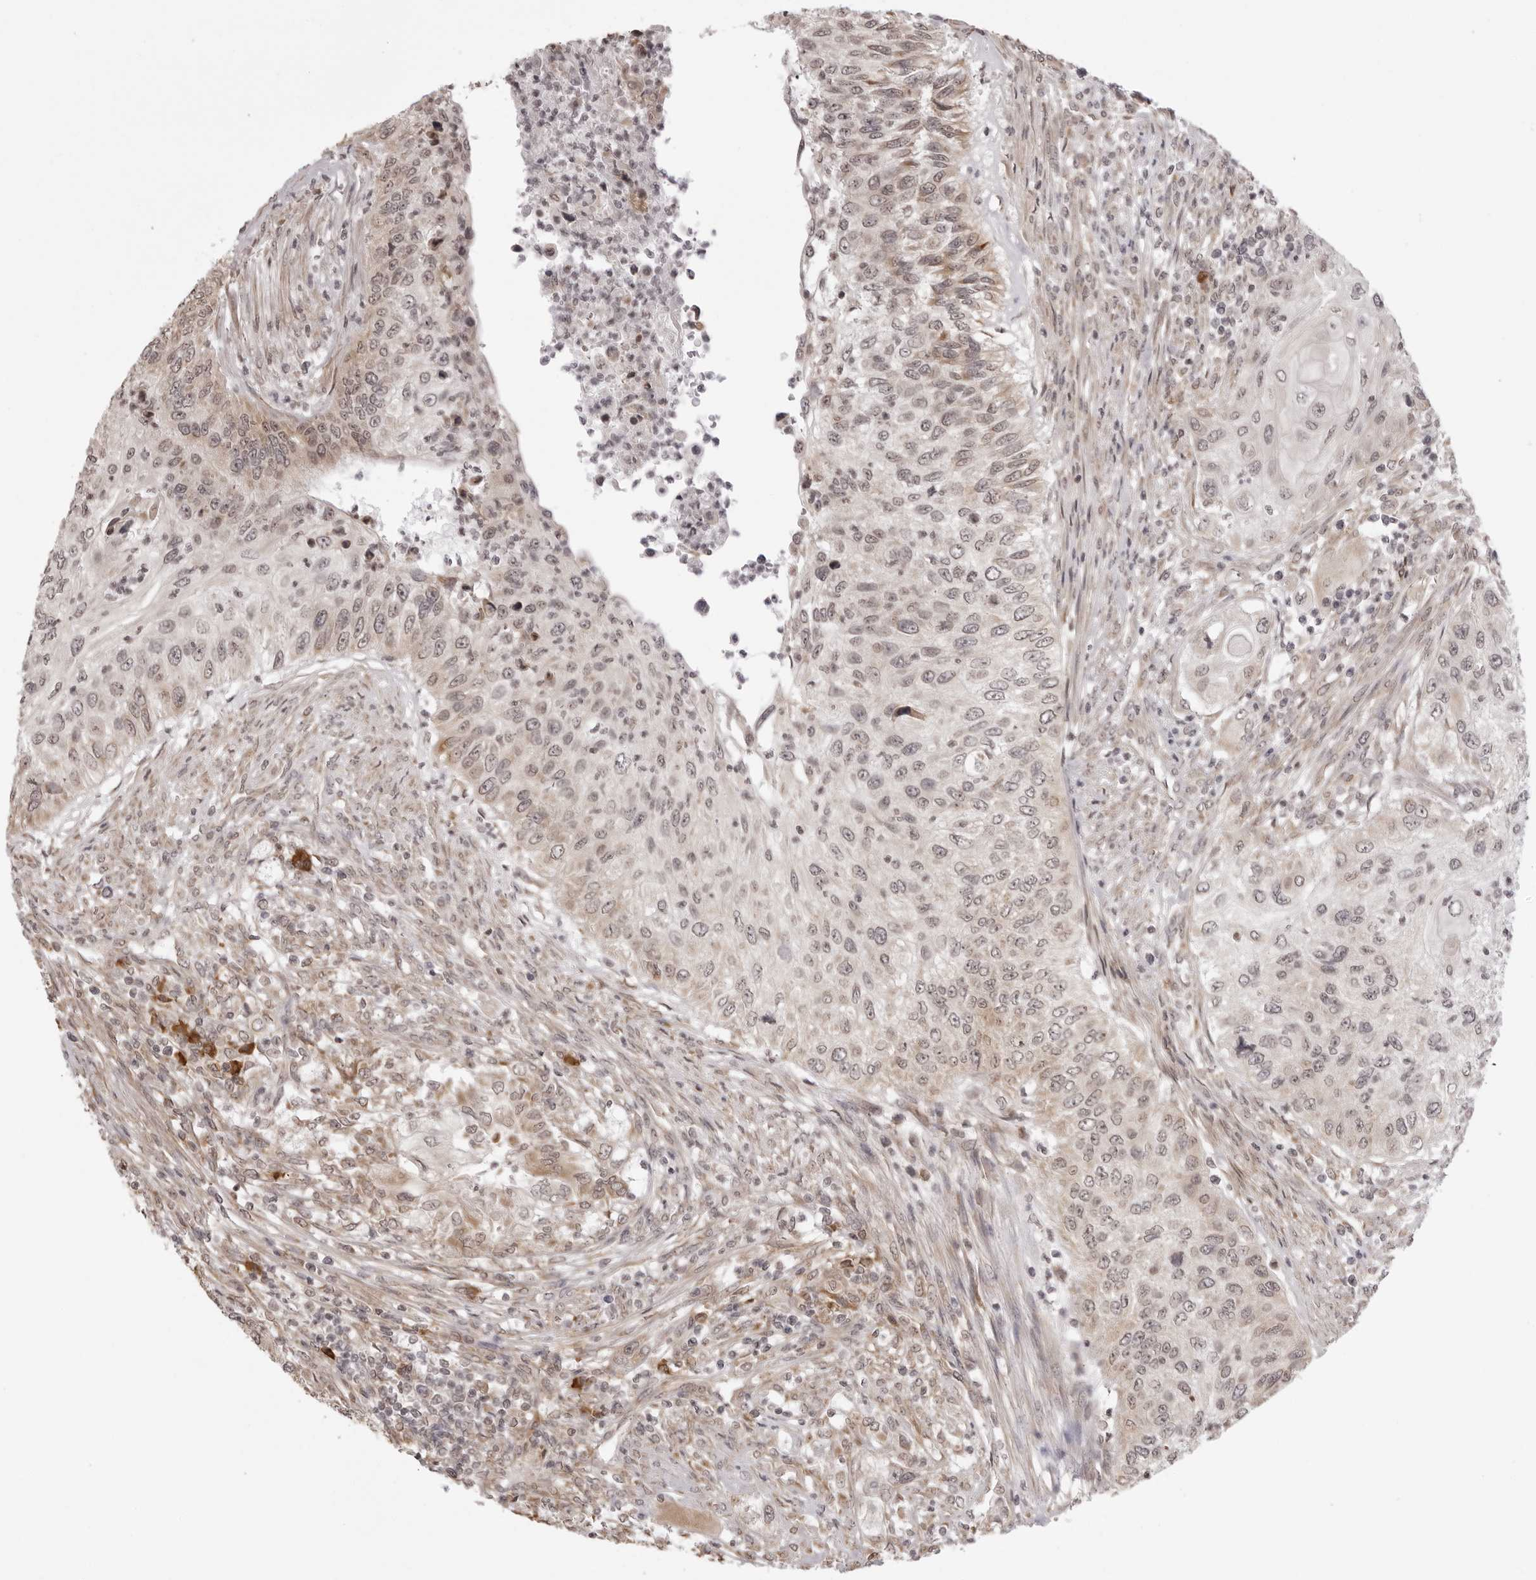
{"staining": {"intensity": "weak", "quantity": "25%-75%", "location": "cytoplasmic/membranous,nuclear"}, "tissue": "urothelial cancer", "cell_type": "Tumor cells", "image_type": "cancer", "snomed": [{"axis": "morphology", "description": "Urothelial carcinoma, High grade"}, {"axis": "topography", "description": "Urinary bladder"}], "caption": "Weak cytoplasmic/membranous and nuclear protein positivity is seen in about 25%-75% of tumor cells in urothelial carcinoma (high-grade). Nuclei are stained in blue.", "gene": "ZC3H11A", "patient": {"sex": "female", "age": 60}}